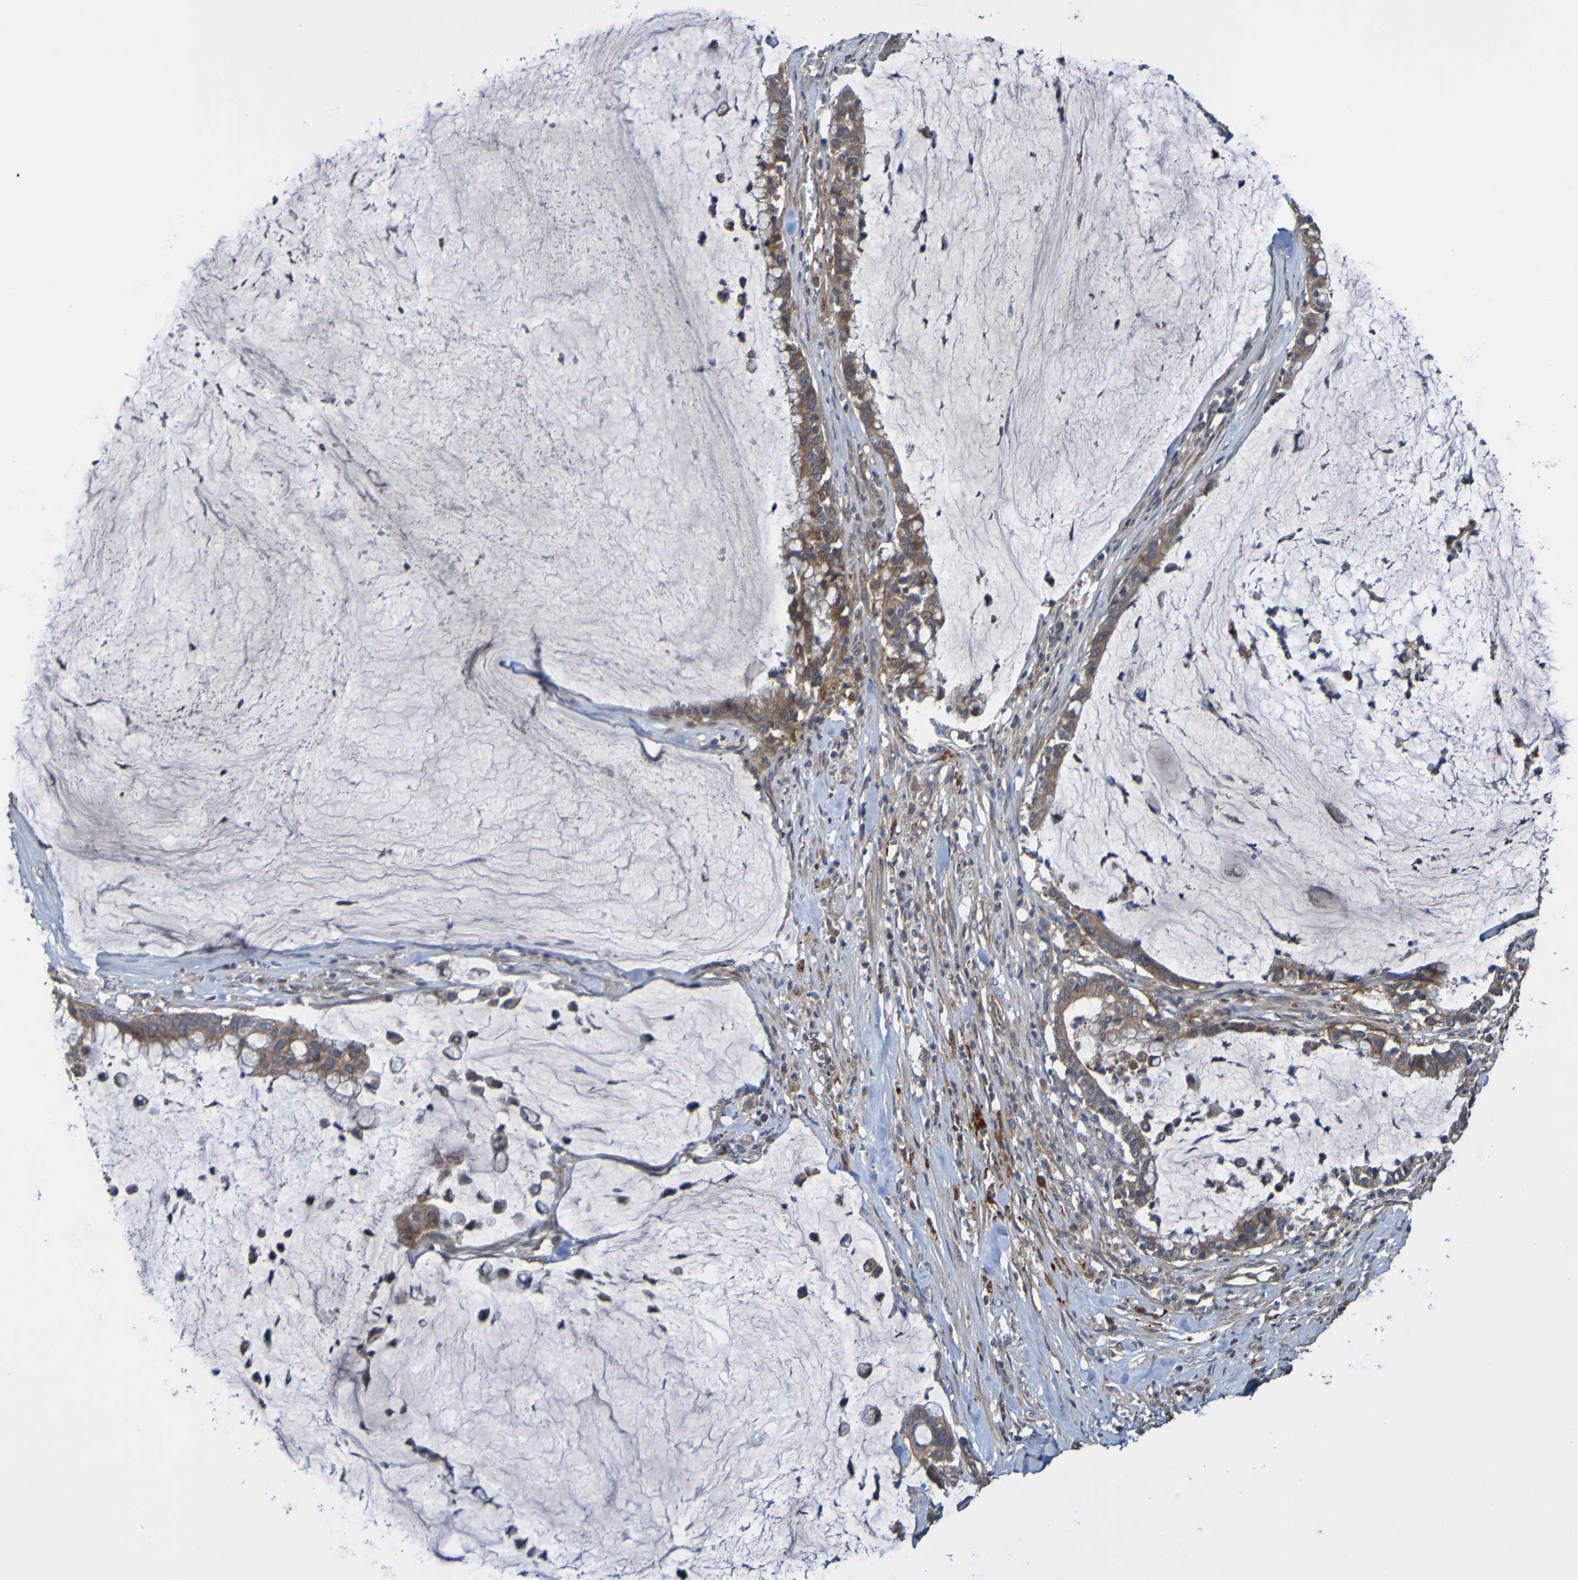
{"staining": {"intensity": "moderate", "quantity": ">75%", "location": "cytoplasmic/membranous"}, "tissue": "pancreatic cancer", "cell_type": "Tumor cells", "image_type": "cancer", "snomed": [{"axis": "morphology", "description": "Adenocarcinoma, NOS"}, {"axis": "topography", "description": "Pancreas"}], "caption": "Pancreatic cancer stained with DAB immunohistochemistry shows medium levels of moderate cytoplasmic/membranous positivity in about >75% of tumor cells.", "gene": "UCN", "patient": {"sex": "male", "age": 41}}